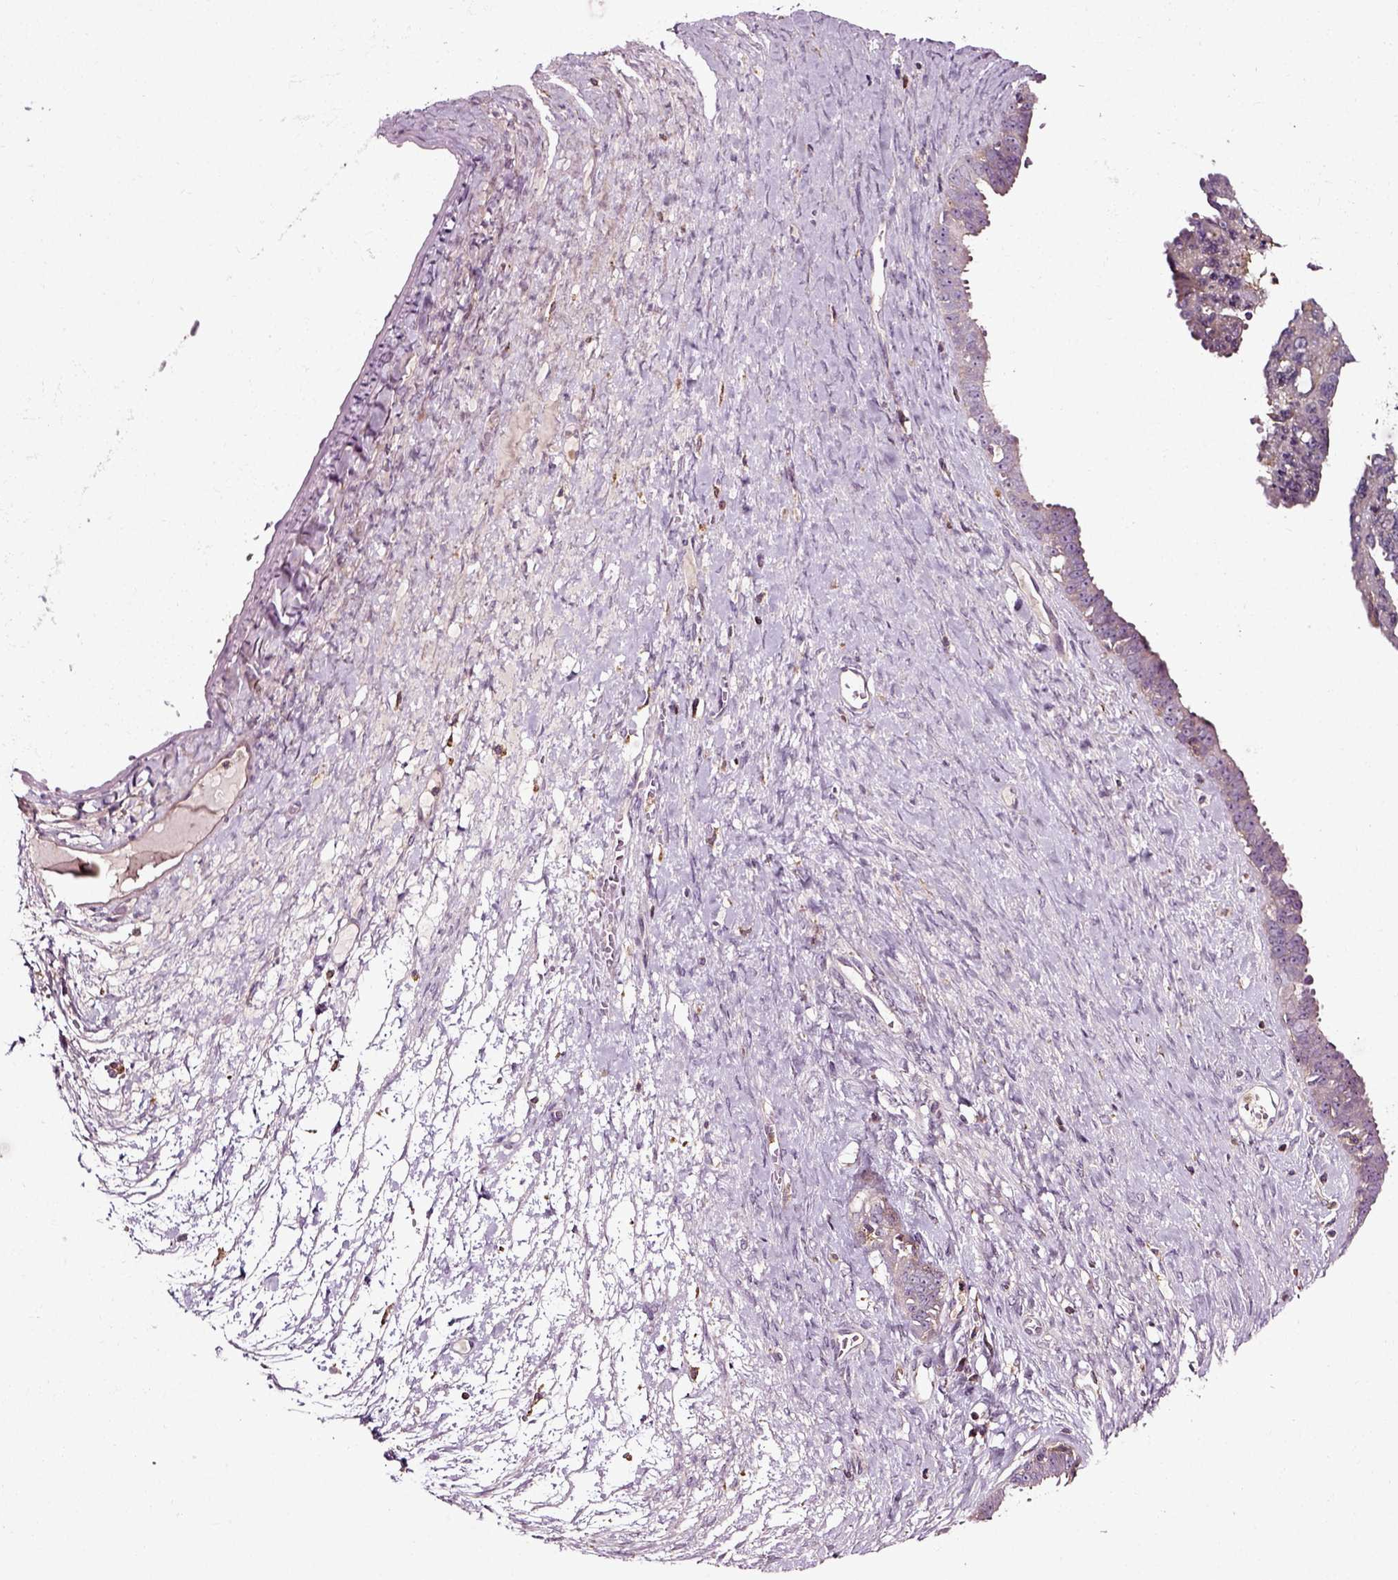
{"staining": {"intensity": "negative", "quantity": "none", "location": "none"}, "tissue": "ovarian cancer", "cell_type": "Tumor cells", "image_type": "cancer", "snomed": [{"axis": "morphology", "description": "Cystadenocarcinoma, serous, NOS"}, {"axis": "topography", "description": "Ovary"}], "caption": "This is an immunohistochemistry histopathology image of ovarian cancer (serous cystadenocarcinoma). There is no positivity in tumor cells.", "gene": "RHOF", "patient": {"sex": "female", "age": 71}}